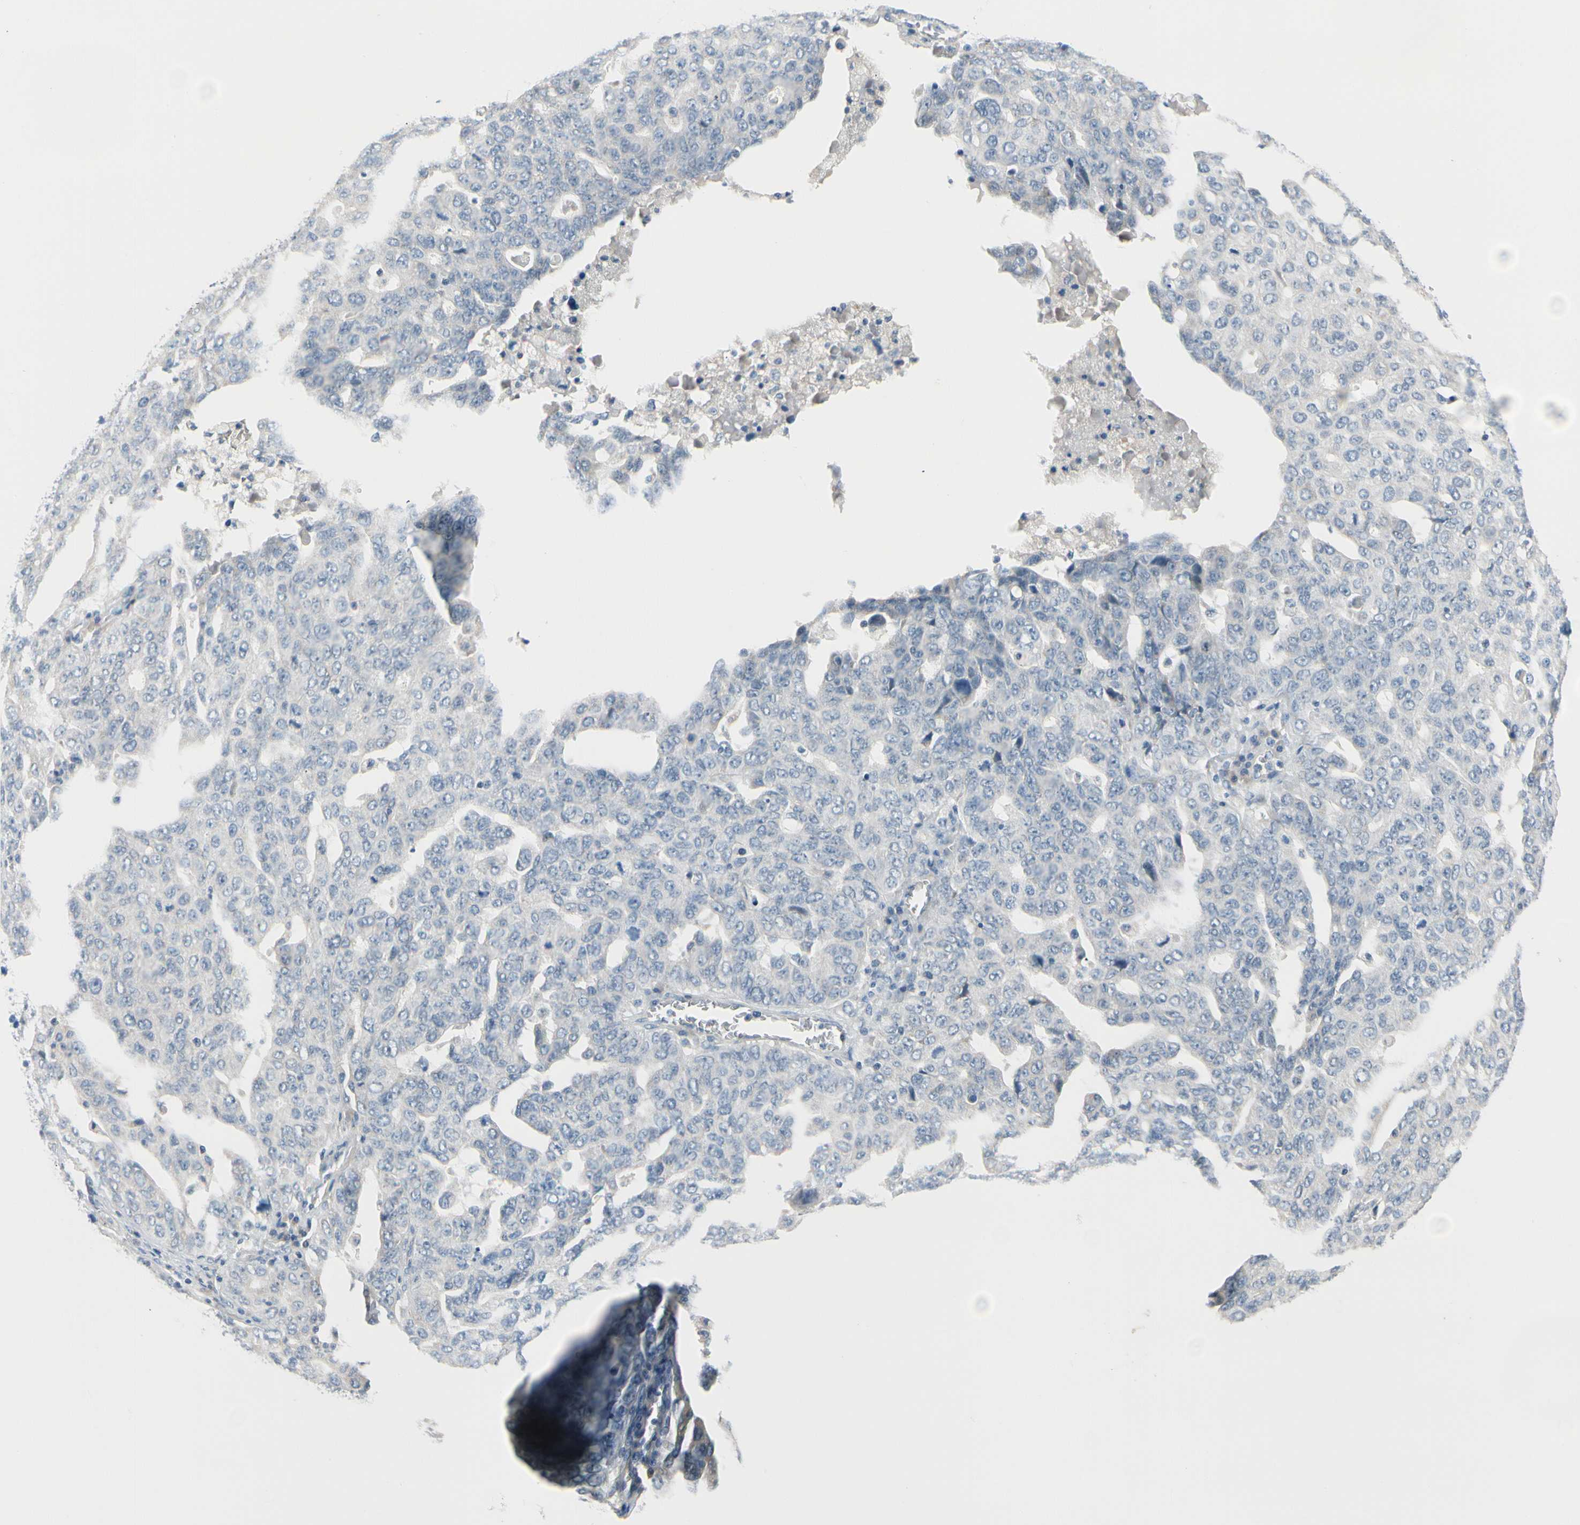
{"staining": {"intensity": "negative", "quantity": "none", "location": "none"}, "tissue": "ovarian cancer", "cell_type": "Tumor cells", "image_type": "cancer", "snomed": [{"axis": "morphology", "description": "Carcinoma, endometroid"}, {"axis": "topography", "description": "Ovary"}], "caption": "Immunohistochemical staining of human endometroid carcinoma (ovarian) shows no significant expression in tumor cells.", "gene": "FCER2", "patient": {"sex": "female", "age": 62}}